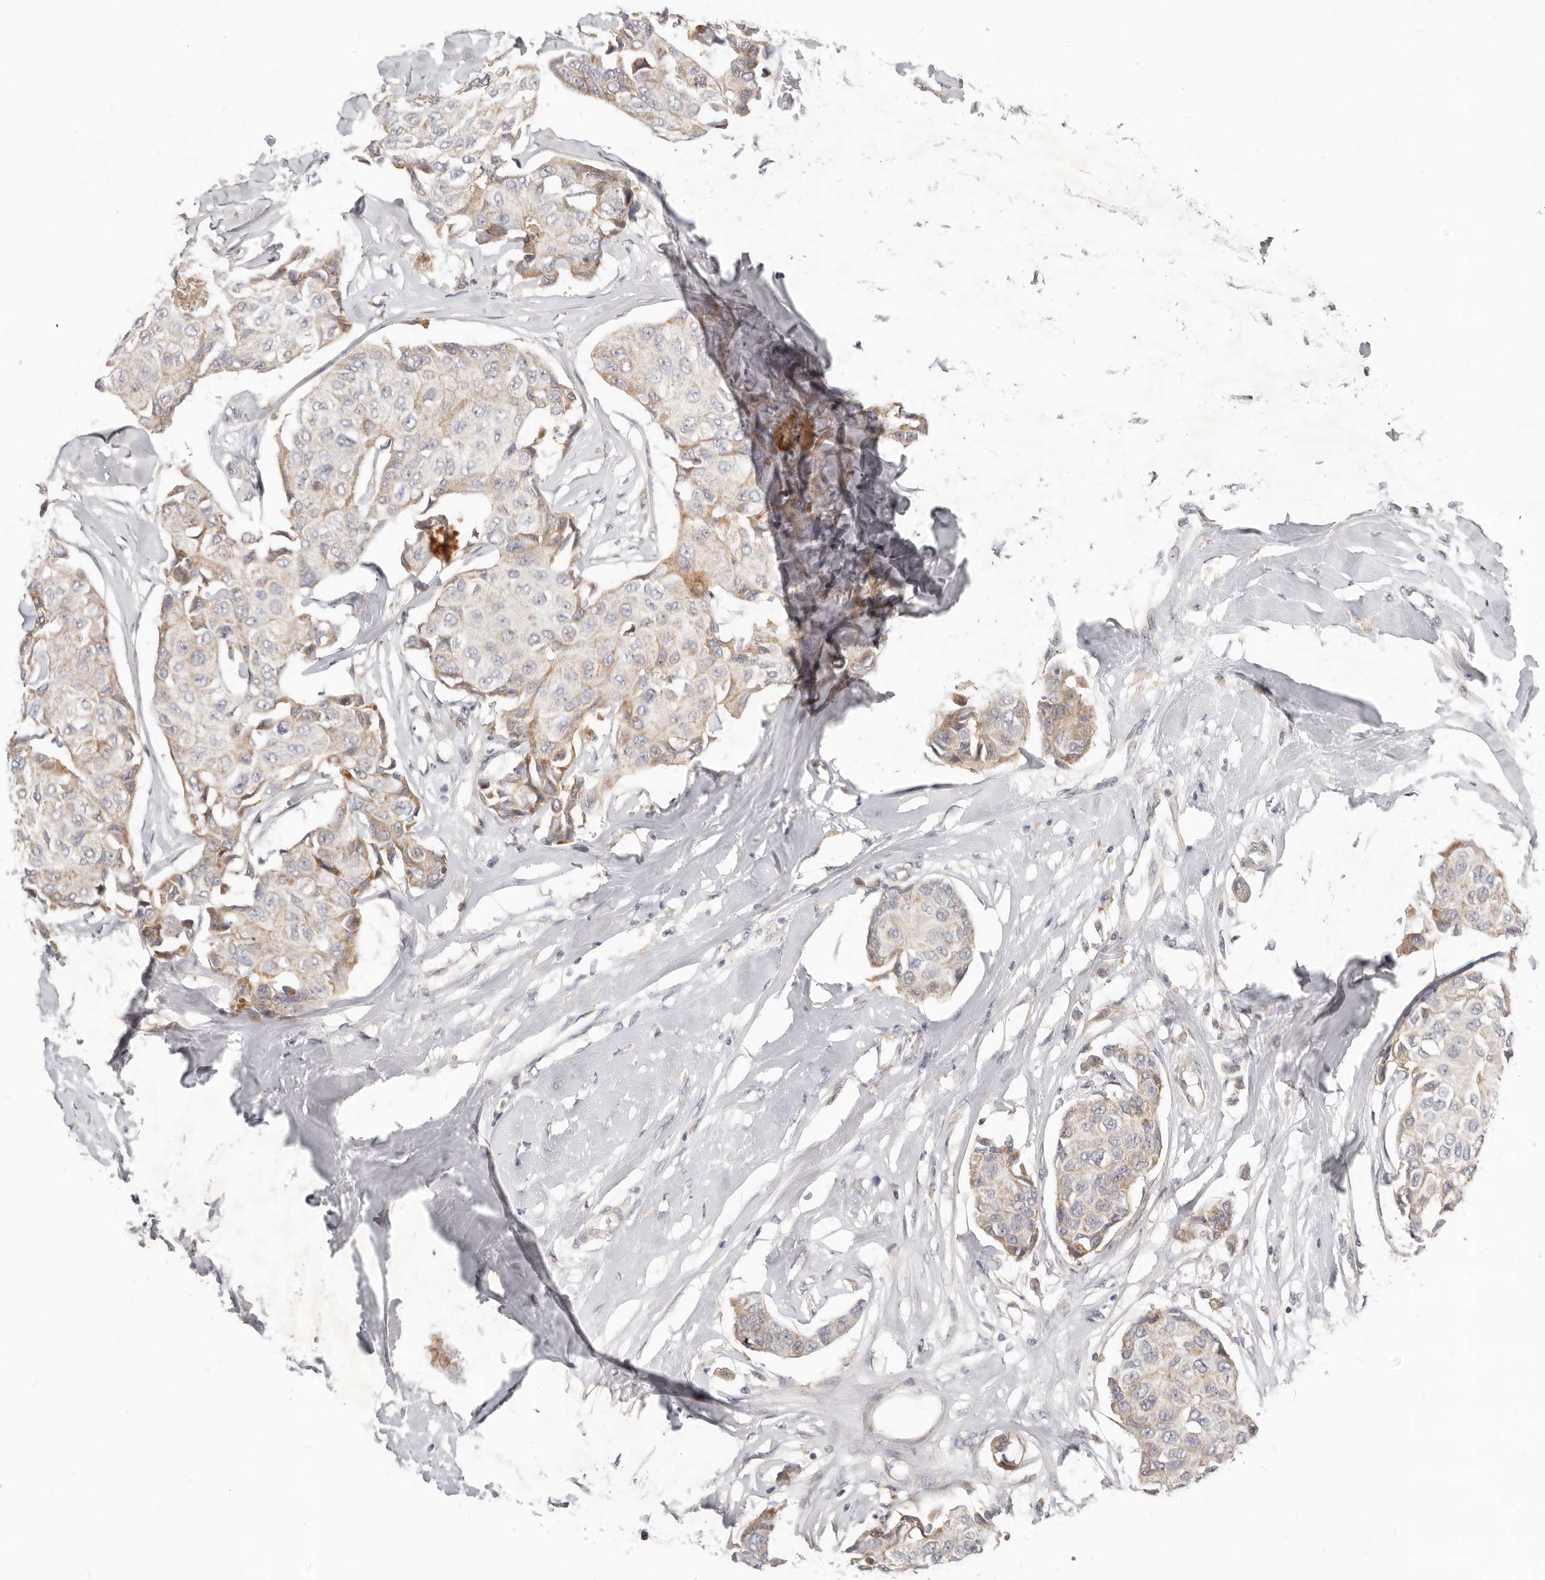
{"staining": {"intensity": "moderate", "quantity": "<25%", "location": "cytoplasmic/membranous"}, "tissue": "breast cancer", "cell_type": "Tumor cells", "image_type": "cancer", "snomed": [{"axis": "morphology", "description": "Duct carcinoma"}, {"axis": "topography", "description": "Breast"}], "caption": "About <25% of tumor cells in human infiltrating ductal carcinoma (breast) exhibit moderate cytoplasmic/membranous protein staining as visualized by brown immunohistochemical staining.", "gene": "MICALL2", "patient": {"sex": "female", "age": 80}}